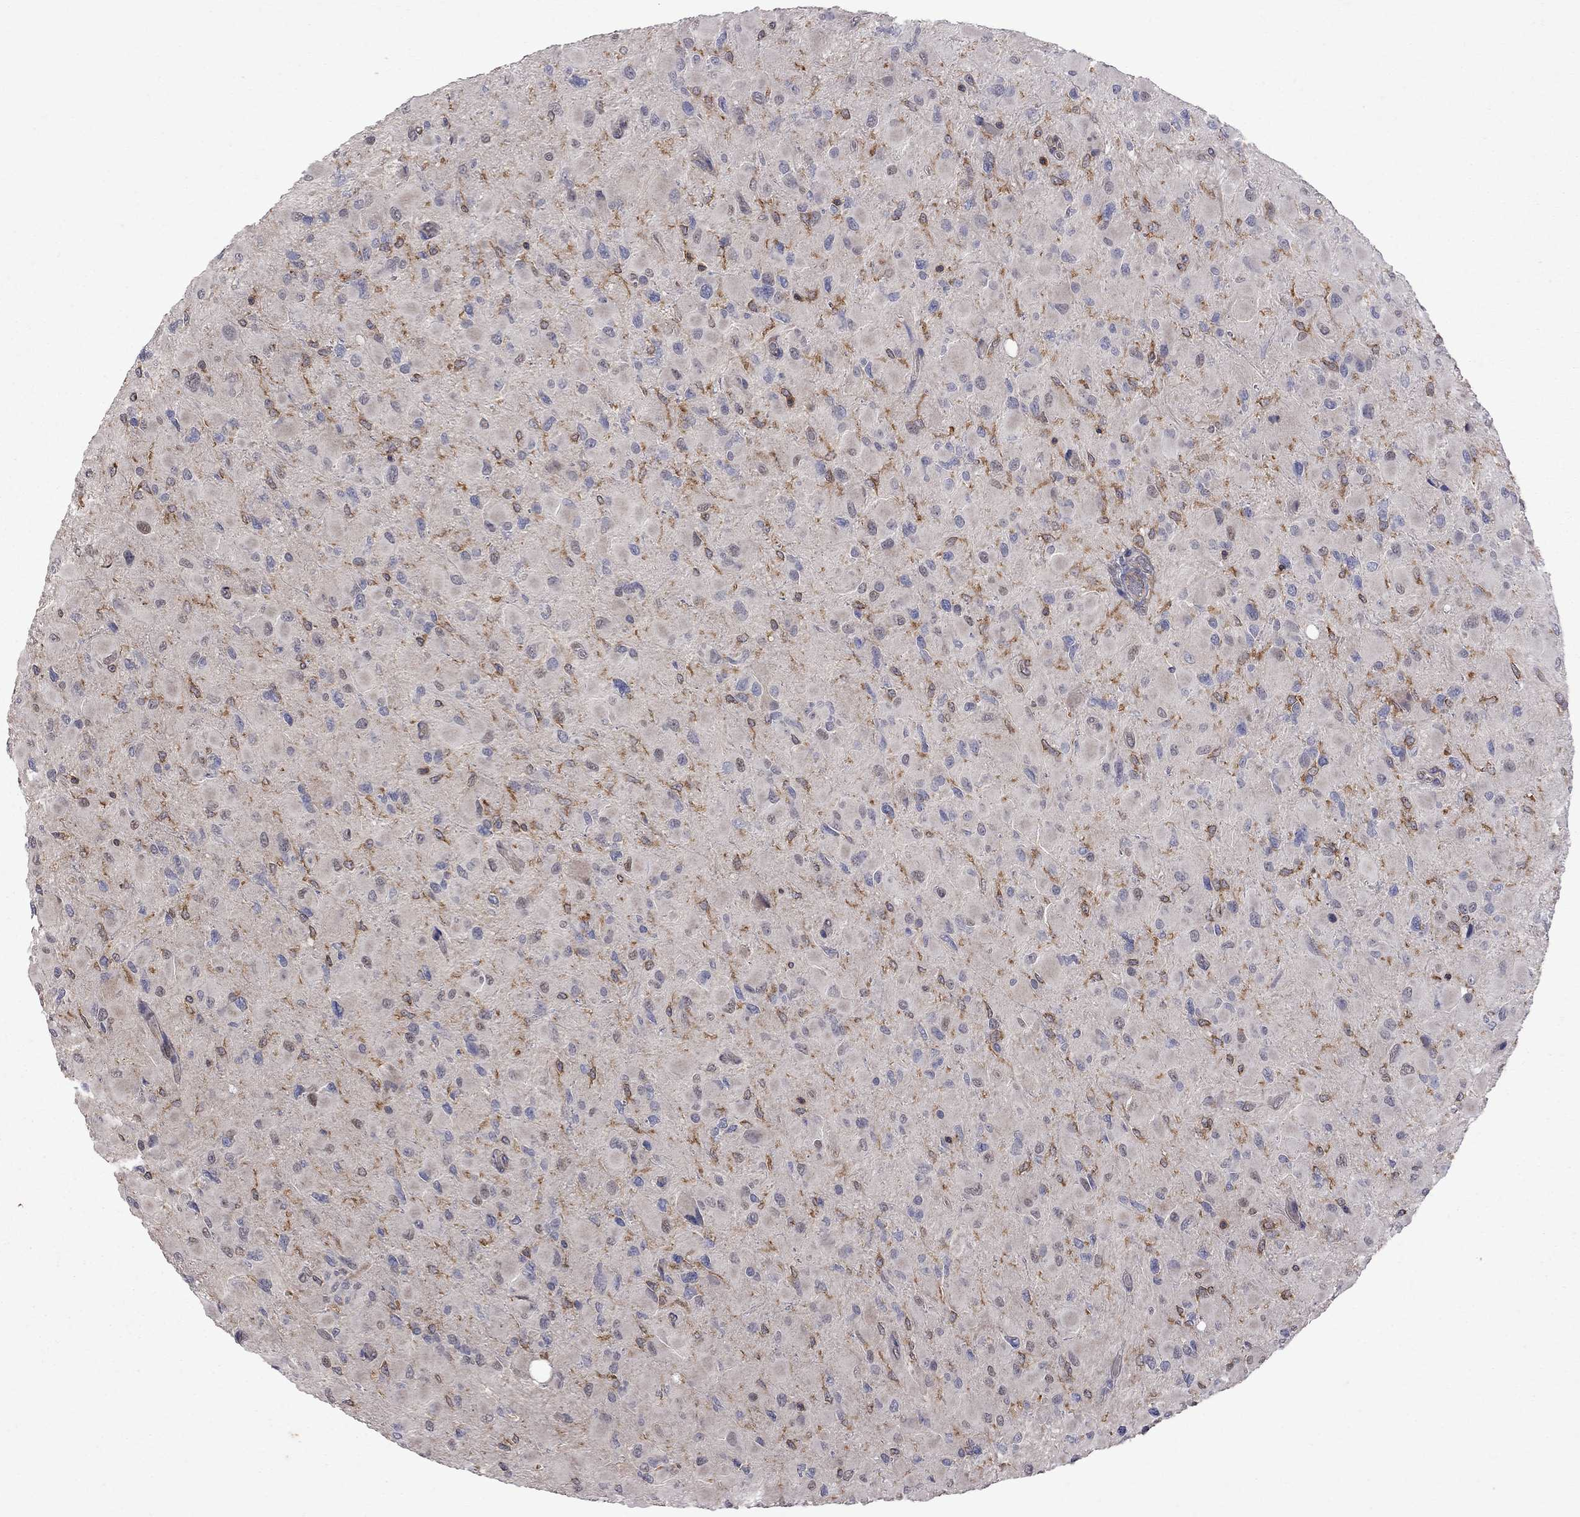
{"staining": {"intensity": "negative", "quantity": "none", "location": "none"}, "tissue": "glioma", "cell_type": "Tumor cells", "image_type": "cancer", "snomed": [{"axis": "morphology", "description": "Glioma, malignant, High grade"}, {"axis": "topography", "description": "Cerebral cortex"}], "caption": "This is a histopathology image of IHC staining of high-grade glioma (malignant), which shows no staining in tumor cells. The staining is performed using DAB brown chromogen with nuclei counter-stained in using hematoxylin.", "gene": "ABI3", "patient": {"sex": "female", "age": 36}}